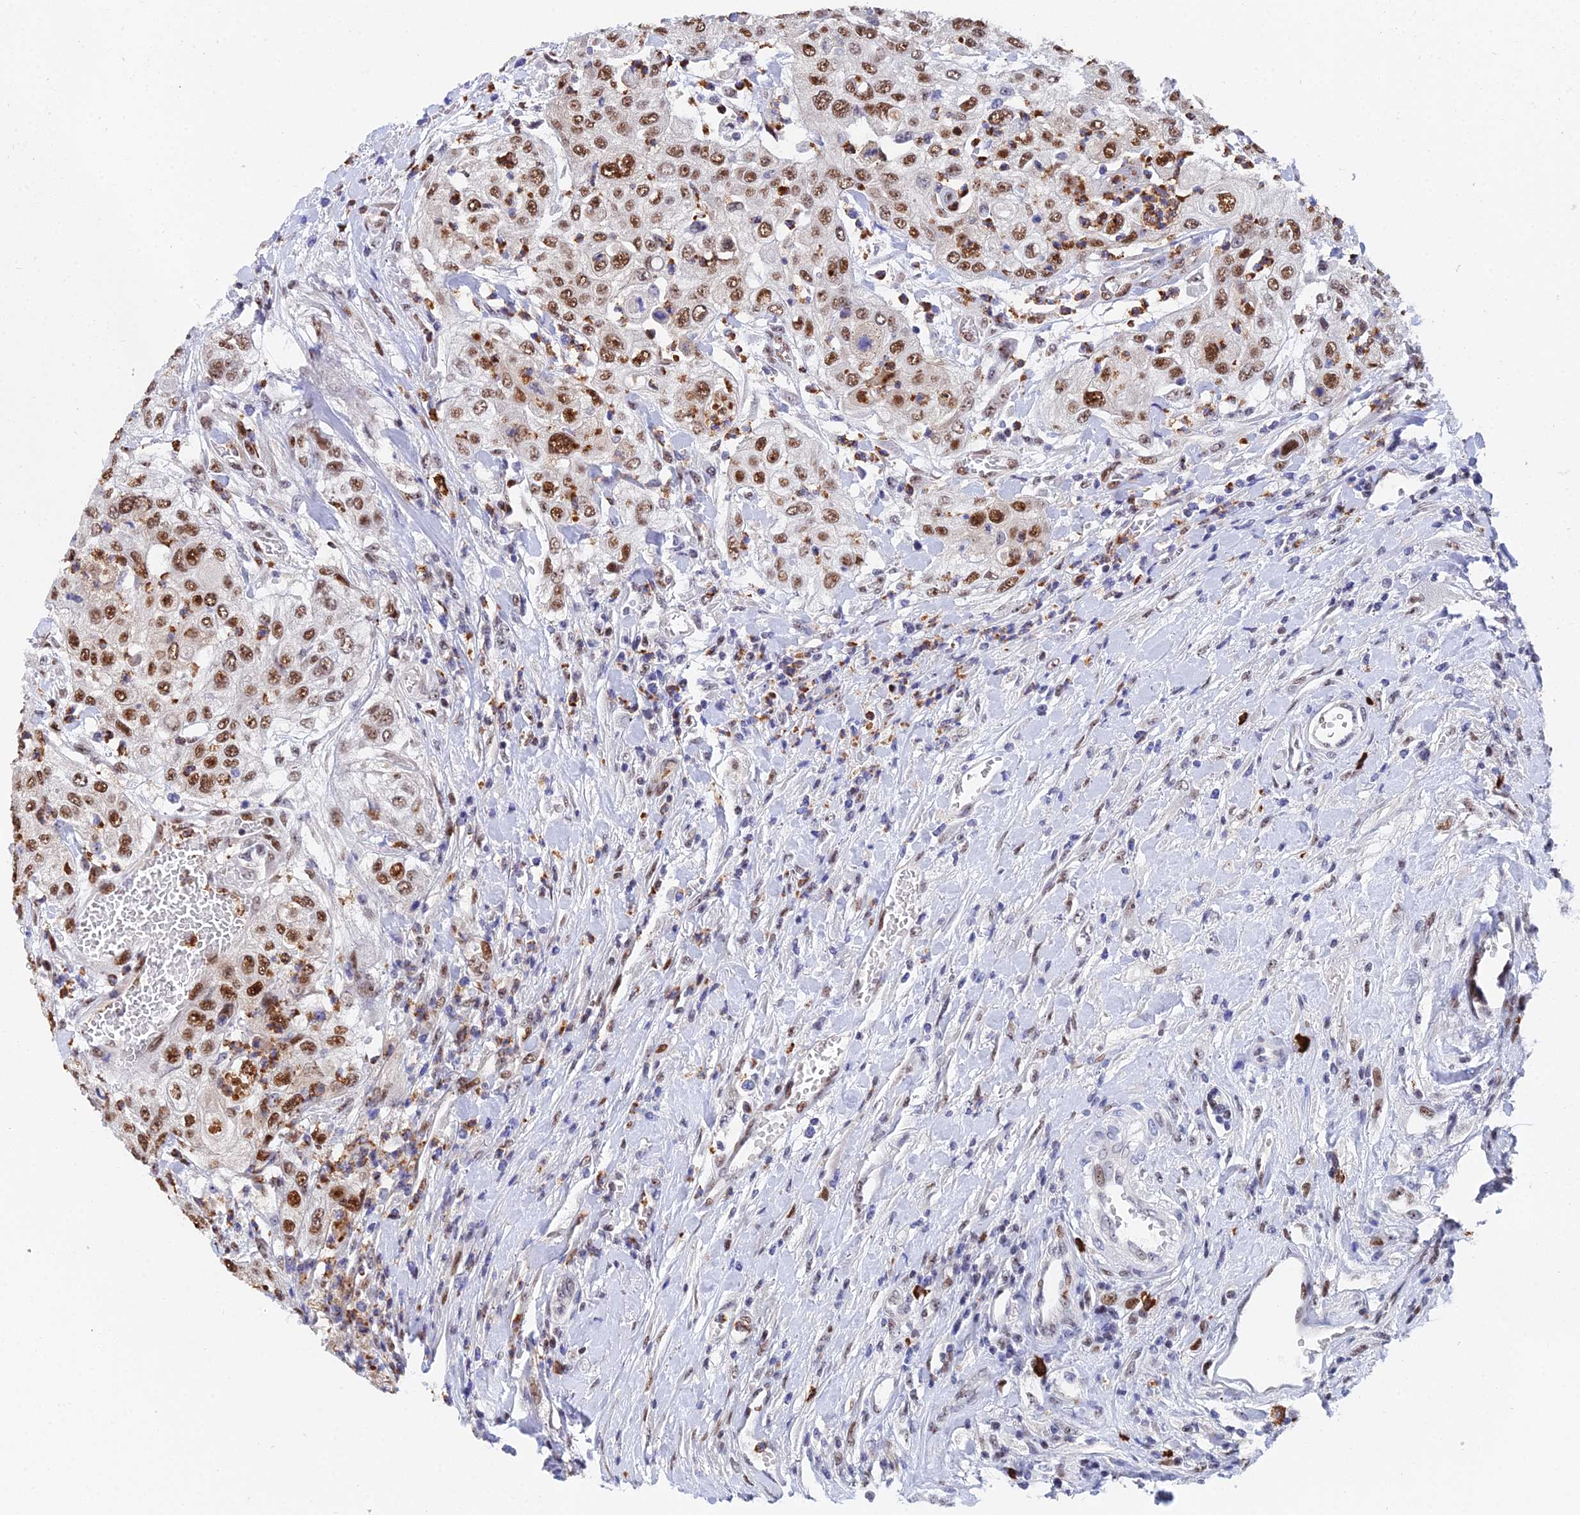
{"staining": {"intensity": "moderate", "quantity": ">75%", "location": "nuclear"}, "tissue": "urothelial cancer", "cell_type": "Tumor cells", "image_type": "cancer", "snomed": [{"axis": "morphology", "description": "Urothelial carcinoma, High grade"}, {"axis": "topography", "description": "Urinary bladder"}], "caption": "High-magnification brightfield microscopy of urothelial cancer stained with DAB (brown) and counterstained with hematoxylin (blue). tumor cells exhibit moderate nuclear expression is present in about>75% of cells.", "gene": "TIFA", "patient": {"sex": "female", "age": 79}}